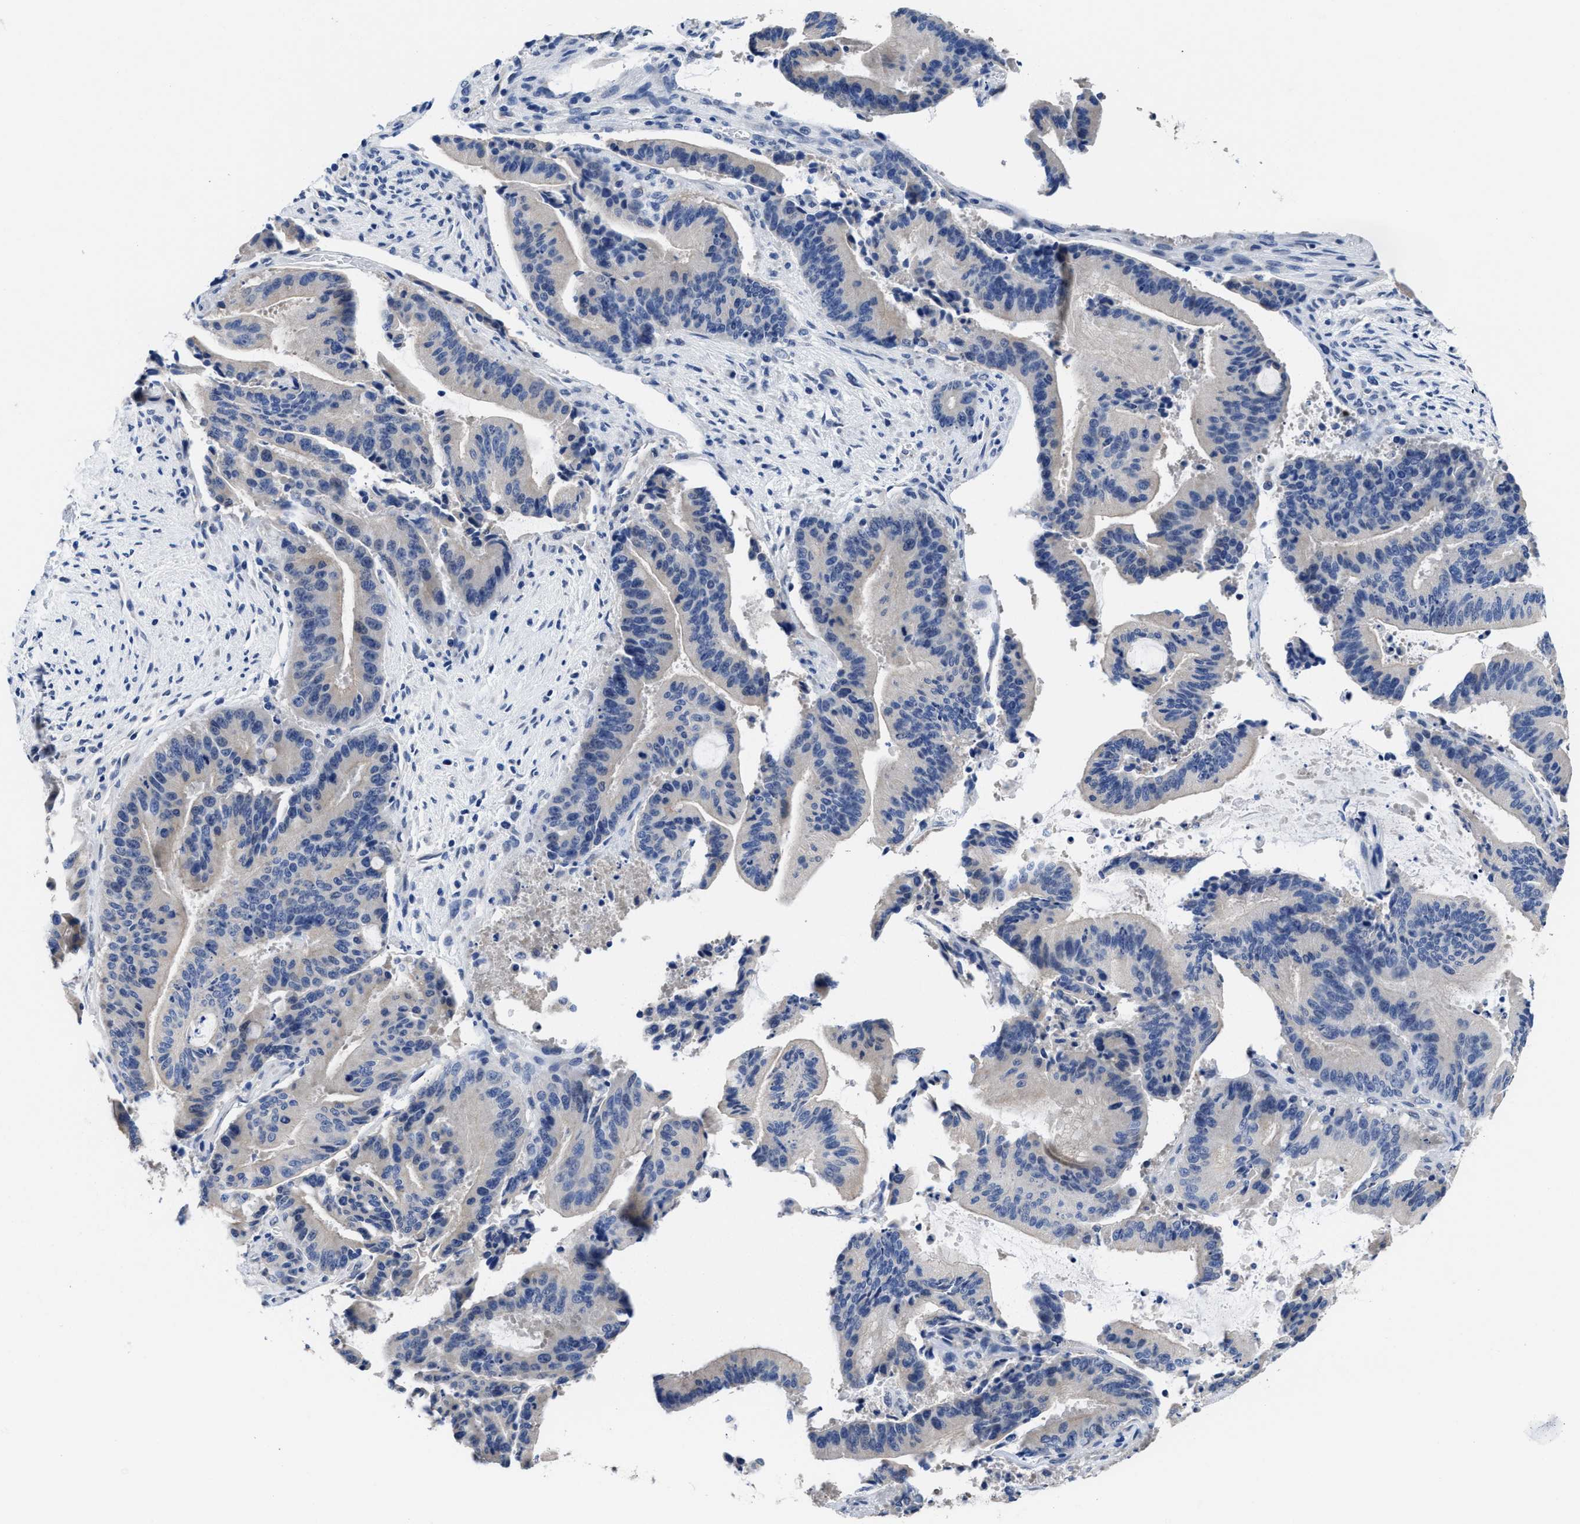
{"staining": {"intensity": "negative", "quantity": "none", "location": "none"}, "tissue": "liver cancer", "cell_type": "Tumor cells", "image_type": "cancer", "snomed": [{"axis": "morphology", "description": "Normal tissue, NOS"}, {"axis": "morphology", "description": "Cholangiocarcinoma"}, {"axis": "topography", "description": "Liver"}, {"axis": "topography", "description": "Peripheral nerve tissue"}], "caption": "An image of human liver cancer (cholangiocarcinoma) is negative for staining in tumor cells.", "gene": "HOOK1", "patient": {"sex": "female", "age": 73}}